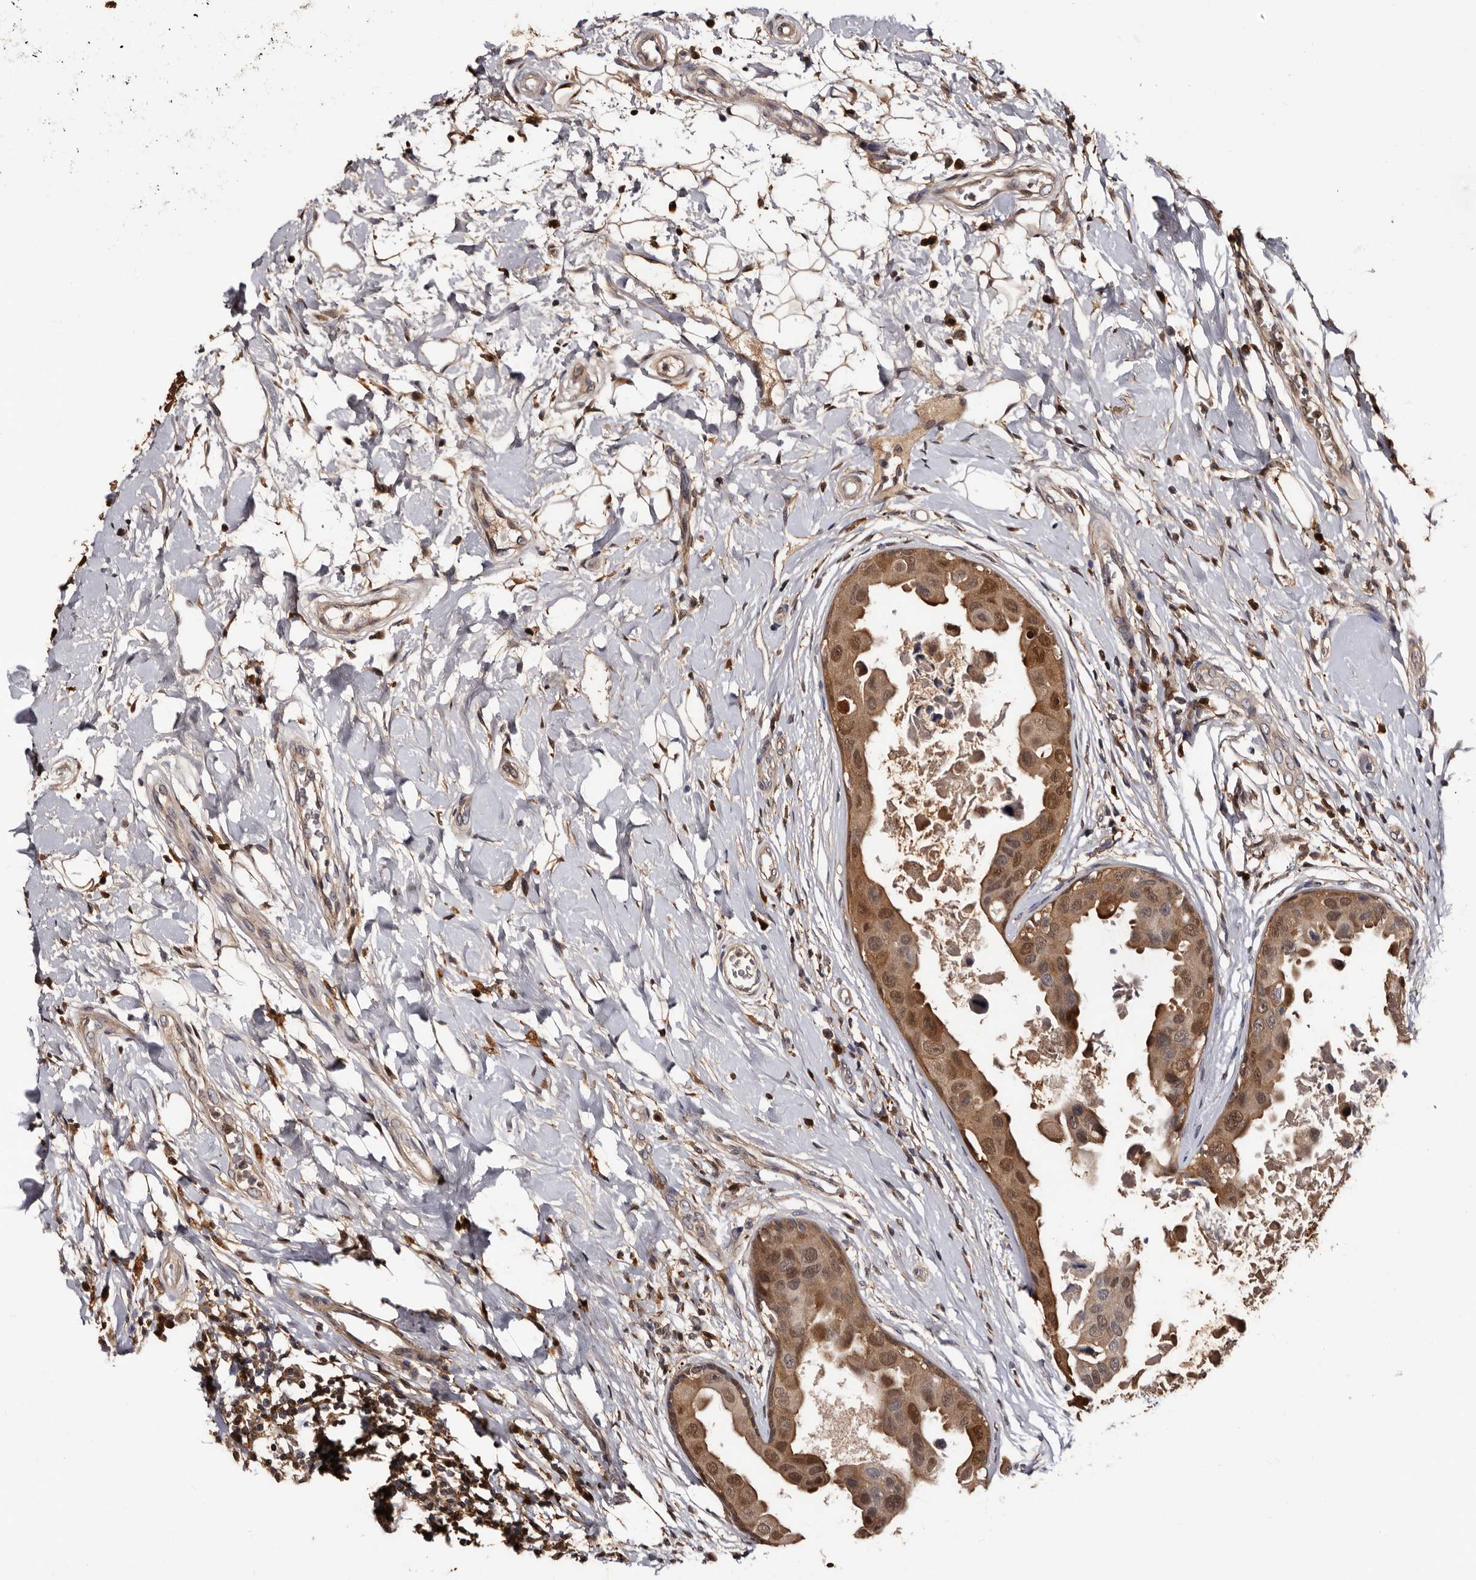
{"staining": {"intensity": "moderate", "quantity": ">75%", "location": "cytoplasmic/membranous,nuclear"}, "tissue": "breast cancer", "cell_type": "Tumor cells", "image_type": "cancer", "snomed": [{"axis": "morphology", "description": "Duct carcinoma"}, {"axis": "topography", "description": "Breast"}], "caption": "DAB (3,3'-diaminobenzidine) immunohistochemical staining of human breast cancer demonstrates moderate cytoplasmic/membranous and nuclear protein expression in about >75% of tumor cells. The protein is shown in brown color, while the nuclei are stained blue.", "gene": "DNPH1", "patient": {"sex": "female", "age": 27}}